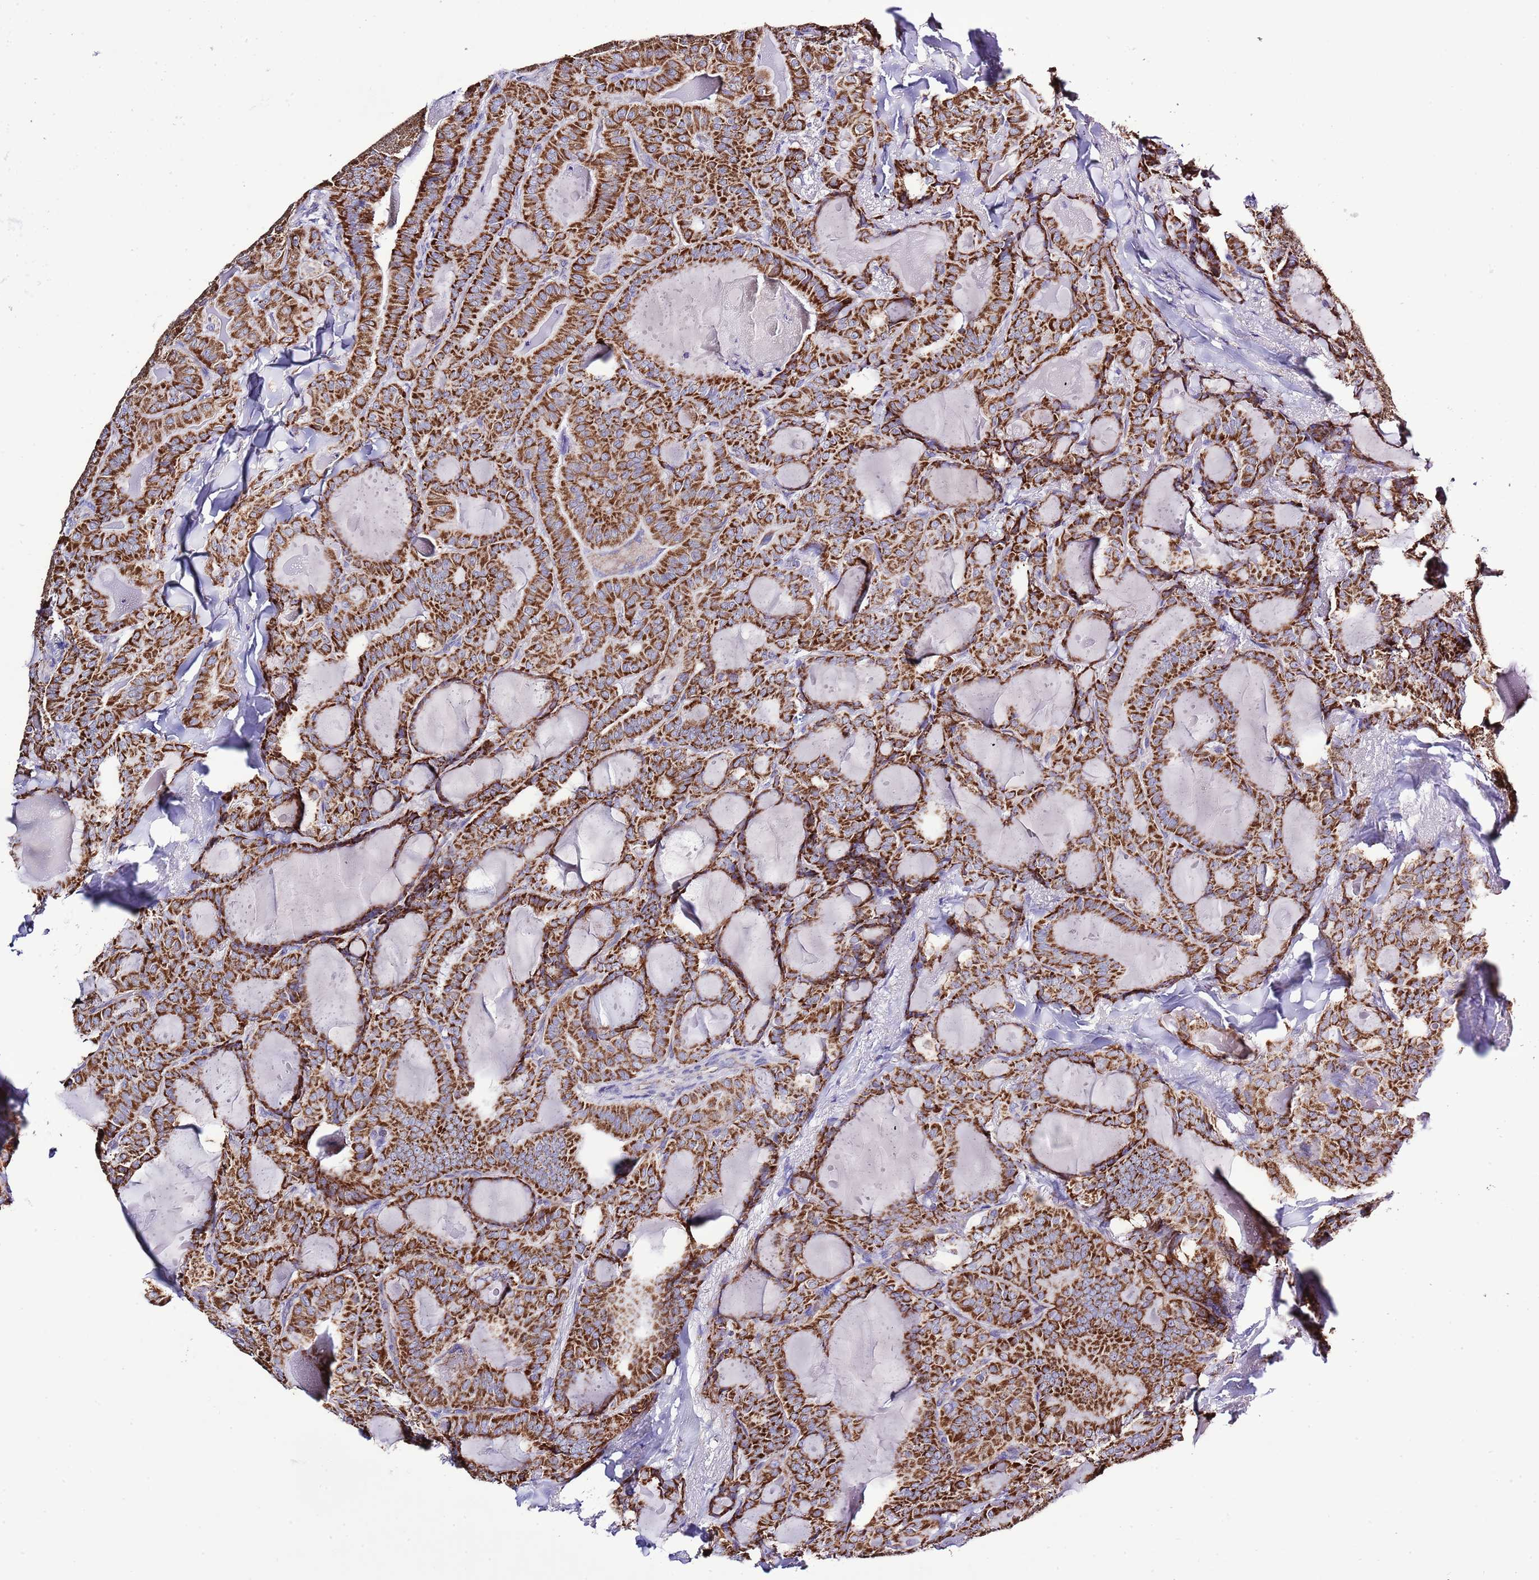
{"staining": {"intensity": "strong", "quantity": ">75%", "location": "cytoplasmic/membranous"}, "tissue": "thyroid cancer", "cell_type": "Tumor cells", "image_type": "cancer", "snomed": [{"axis": "morphology", "description": "Papillary adenocarcinoma, NOS"}, {"axis": "topography", "description": "Thyroid gland"}], "caption": "Thyroid papillary adenocarcinoma tissue reveals strong cytoplasmic/membranous staining in about >75% of tumor cells, visualized by immunohistochemistry. Using DAB (brown) and hematoxylin (blue) stains, captured at high magnification using brightfield microscopy.", "gene": "TEKTIP1", "patient": {"sex": "female", "age": 68}}